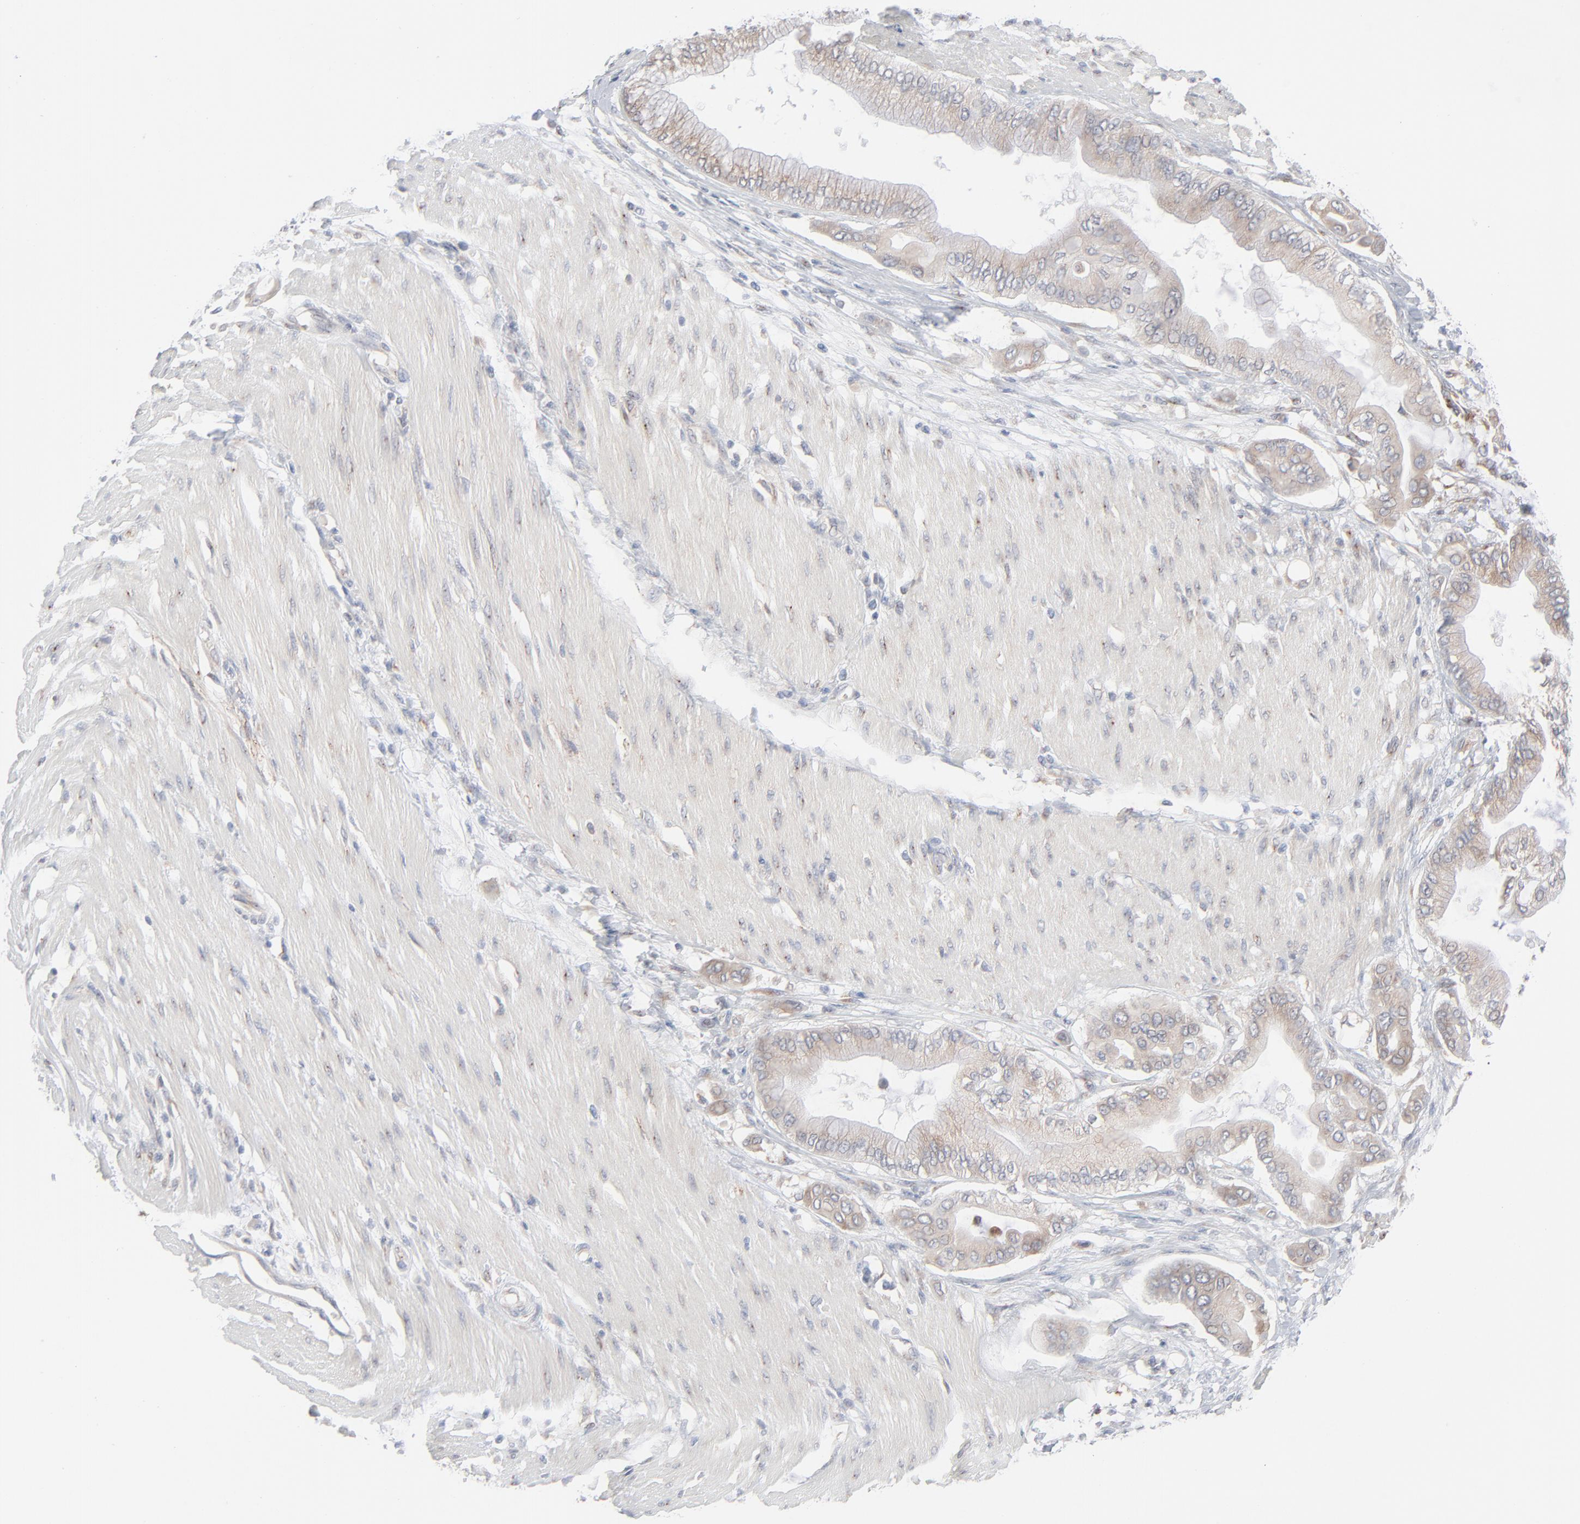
{"staining": {"intensity": "weak", "quantity": ">75%", "location": "cytoplasmic/membranous"}, "tissue": "pancreatic cancer", "cell_type": "Tumor cells", "image_type": "cancer", "snomed": [{"axis": "morphology", "description": "Adenocarcinoma, NOS"}, {"axis": "morphology", "description": "Adenocarcinoma, metastatic, NOS"}, {"axis": "topography", "description": "Lymph node"}, {"axis": "topography", "description": "Pancreas"}, {"axis": "topography", "description": "Duodenum"}], "caption": "Human pancreatic adenocarcinoma stained with a protein marker displays weak staining in tumor cells.", "gene": "KDSR", "patient": {"sex": "female", "age": 64}}